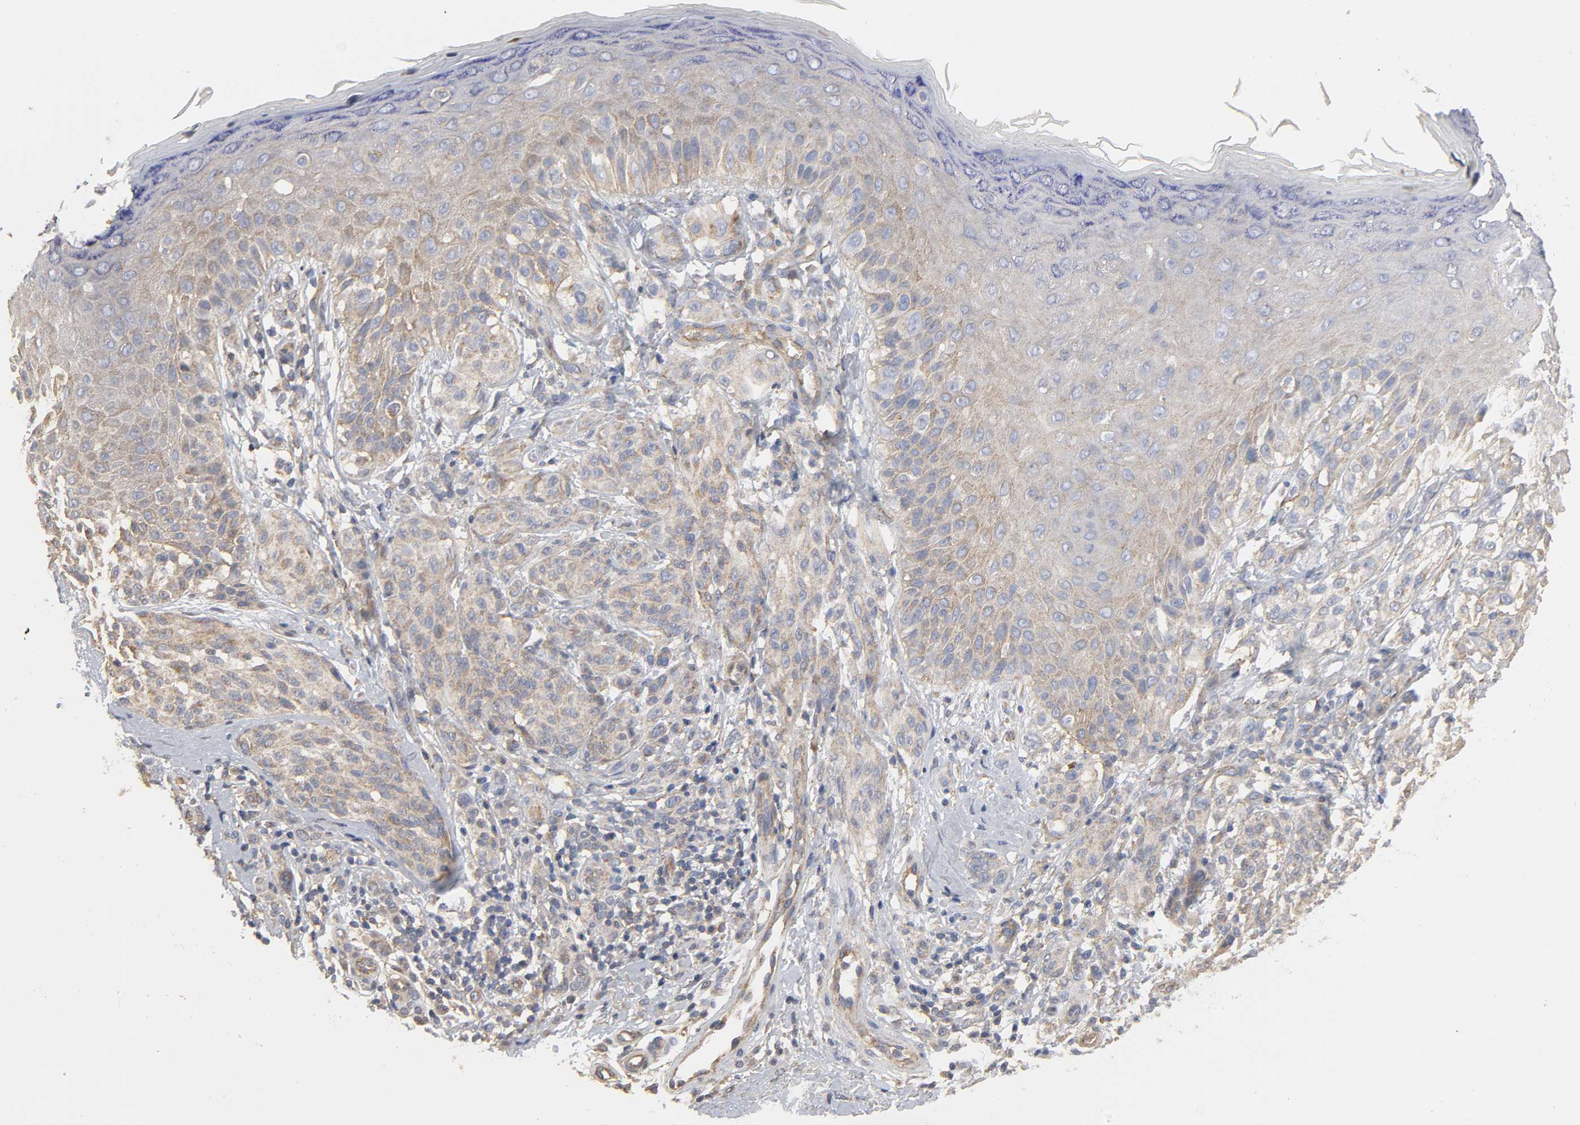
{"staining": {"intensity": "moderate", "quantity": ">75%", "location": "cytoplasmic/membranous"}, "tissue": "melanoma", "cell_type": "Tumor cells", "image_type": "cancer", "snomed": [{"axis": "morphology", "description": "Malignant melanoma, NOS"}, {"axis": "topography", "description": "Skin"}], "caption": "Malignant melanoma stained for a protein (brown) exhibits moderate cytoplasmic/membranous positive staining in about >75% of tumor cells.", "gene": "SH3GLB1", "patient": {"sex": "male", "age": 57}}